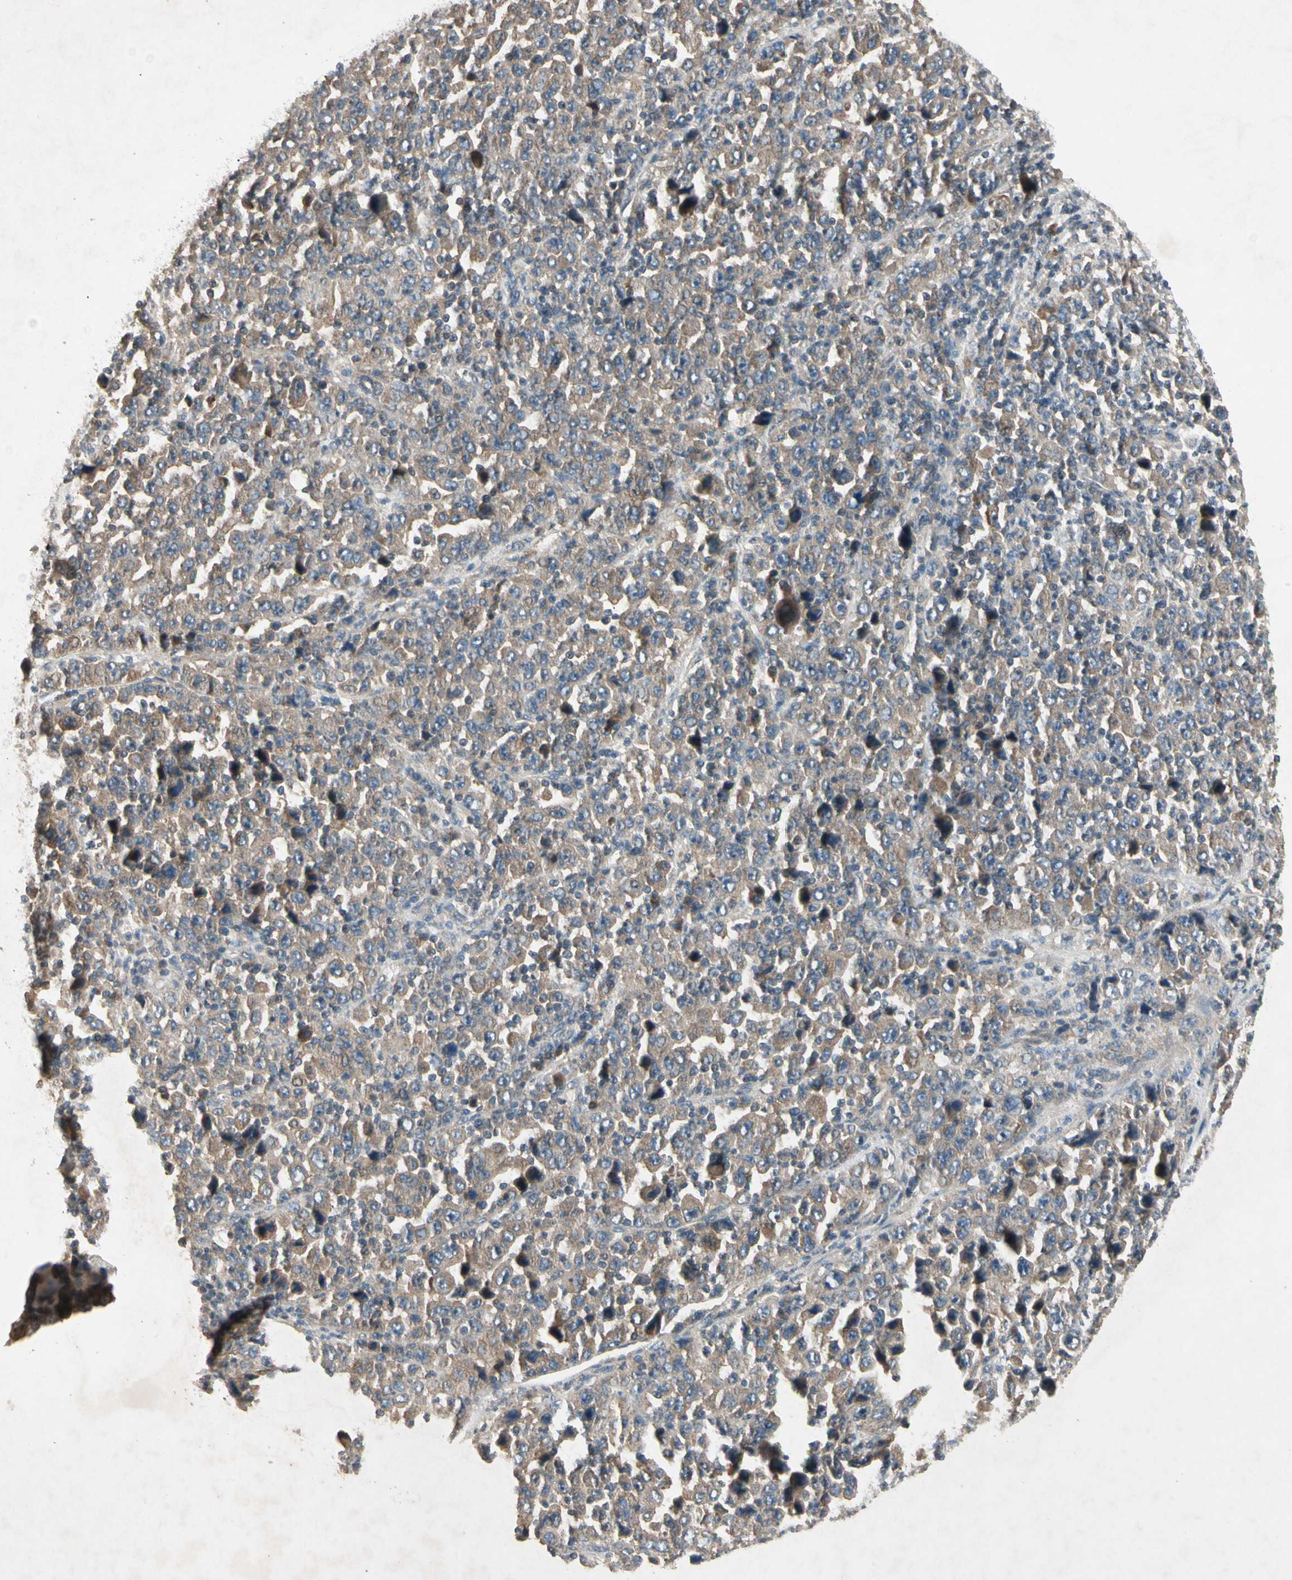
{"staining": {"intensity": "weak", "quantity": ">75%", "location": "cytoplasmic/membranous"}, "tissue": "stomach cancer", "cell_type": "Tumor cells", "image_type": "cancer", "snomed": [{"axis": "morphology", "description": "Normal tissue, NOS"}, {"axis": "morphology", "description": "Adenocarcinoma, NOS"}, {"axis": "topography", "description": "Stomach, upper"}, {"axis": "topography", "description": "Stomach"}], "caption": "Human stomach adenocarcinoma stained with a protein marker exhibits weak staining in tumor cells.", "gene": "GPLD1", "patient": {"sex": "male", "age": 59}}